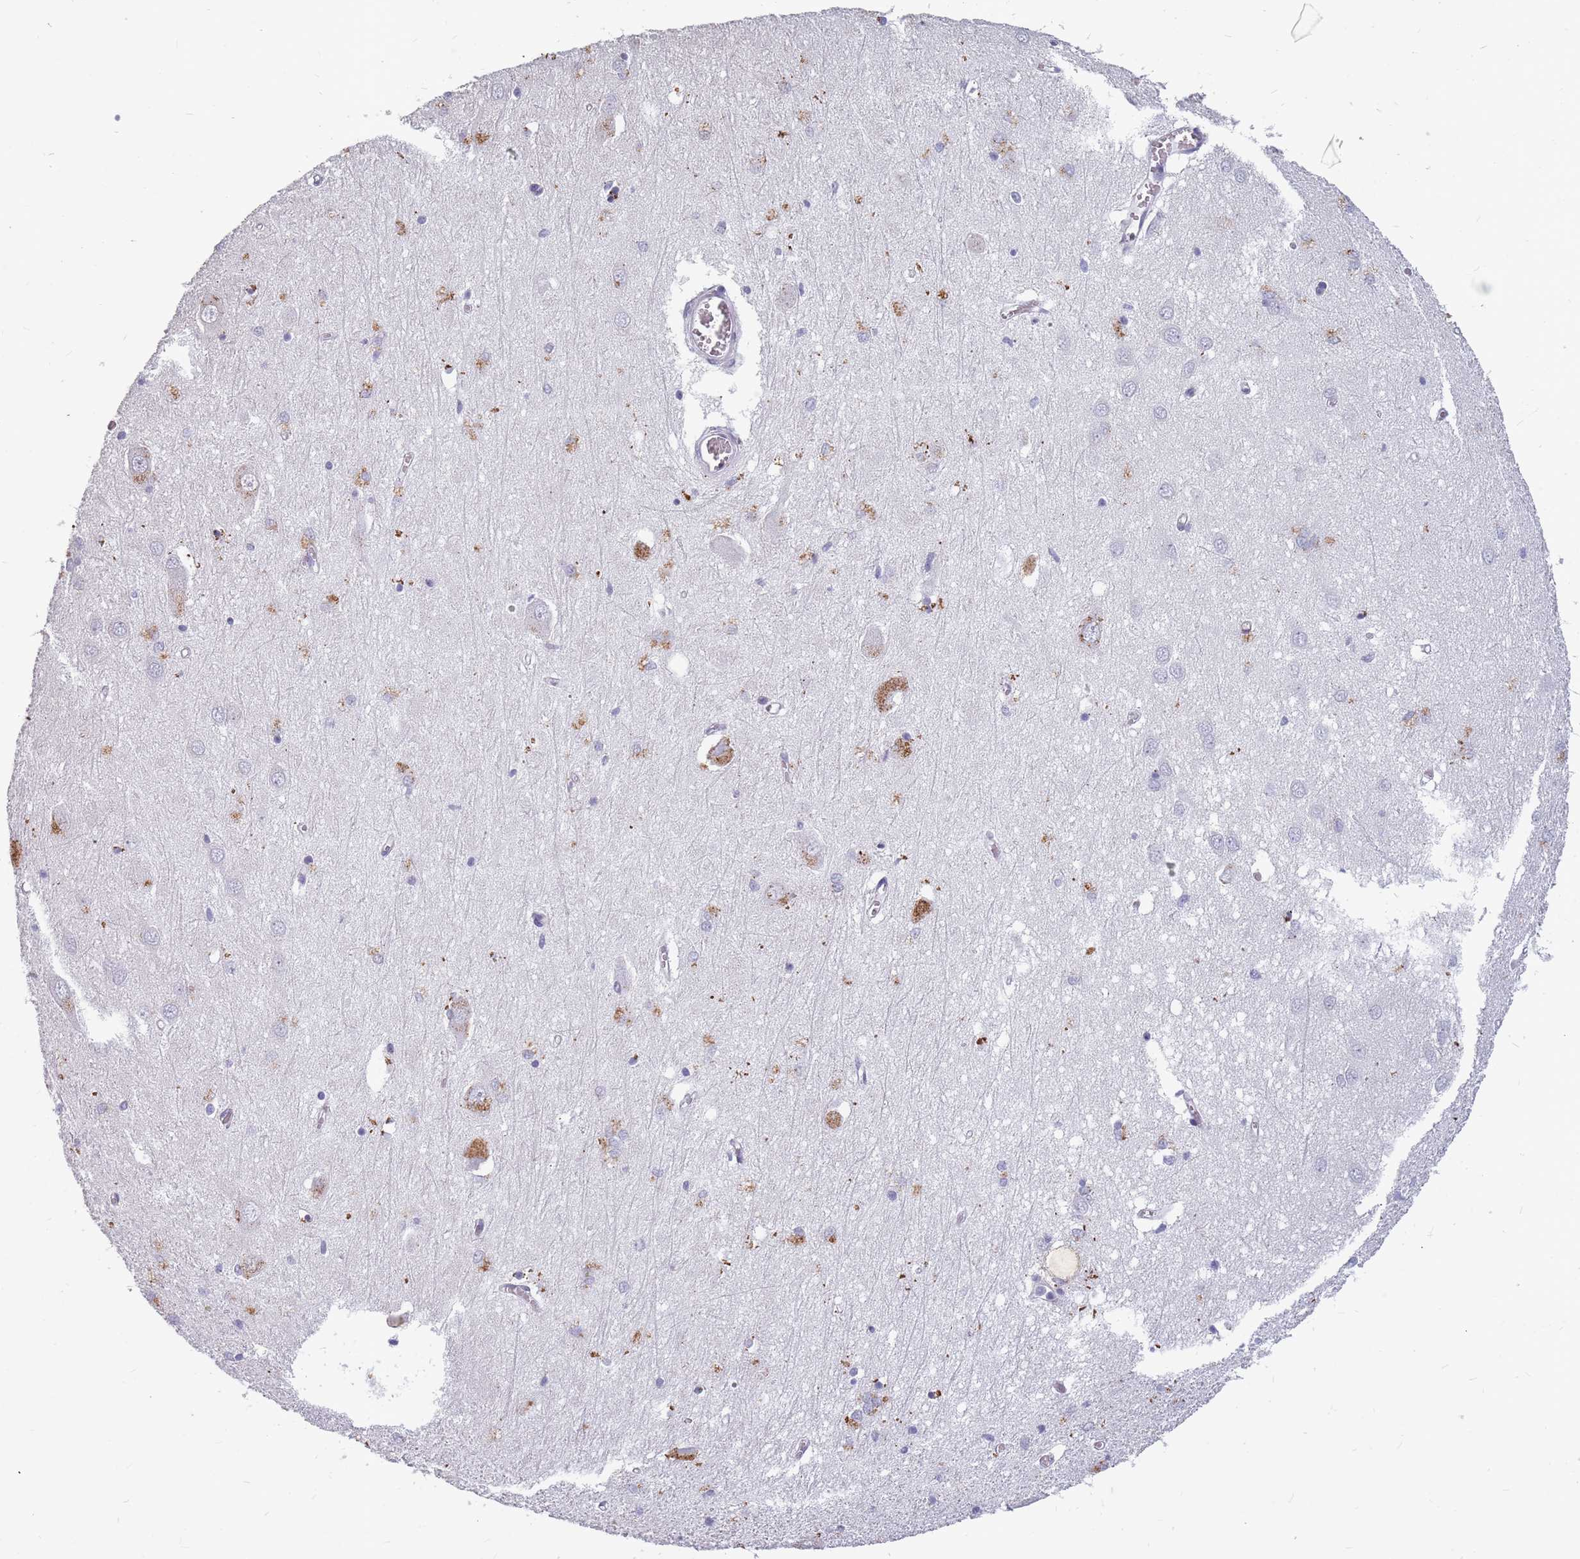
{"staining": {"intensity": "negative", "quantity": "none", "location": "none"}, "tissue": "hippocampus", "cell_type": "Glial cells", "image_type": "normal", "snomed": [{"axis": "morphology", "description": "Normal tissue, NOS"}, {"axis": "topography", "description": "Hippocampus"}], "caption": "Hippocampus stained for a protein using immunohistochemistry demonstrates no staining glial cells.", "gene": "NEK6", "patient": {"sex": "male", "age": 70}}